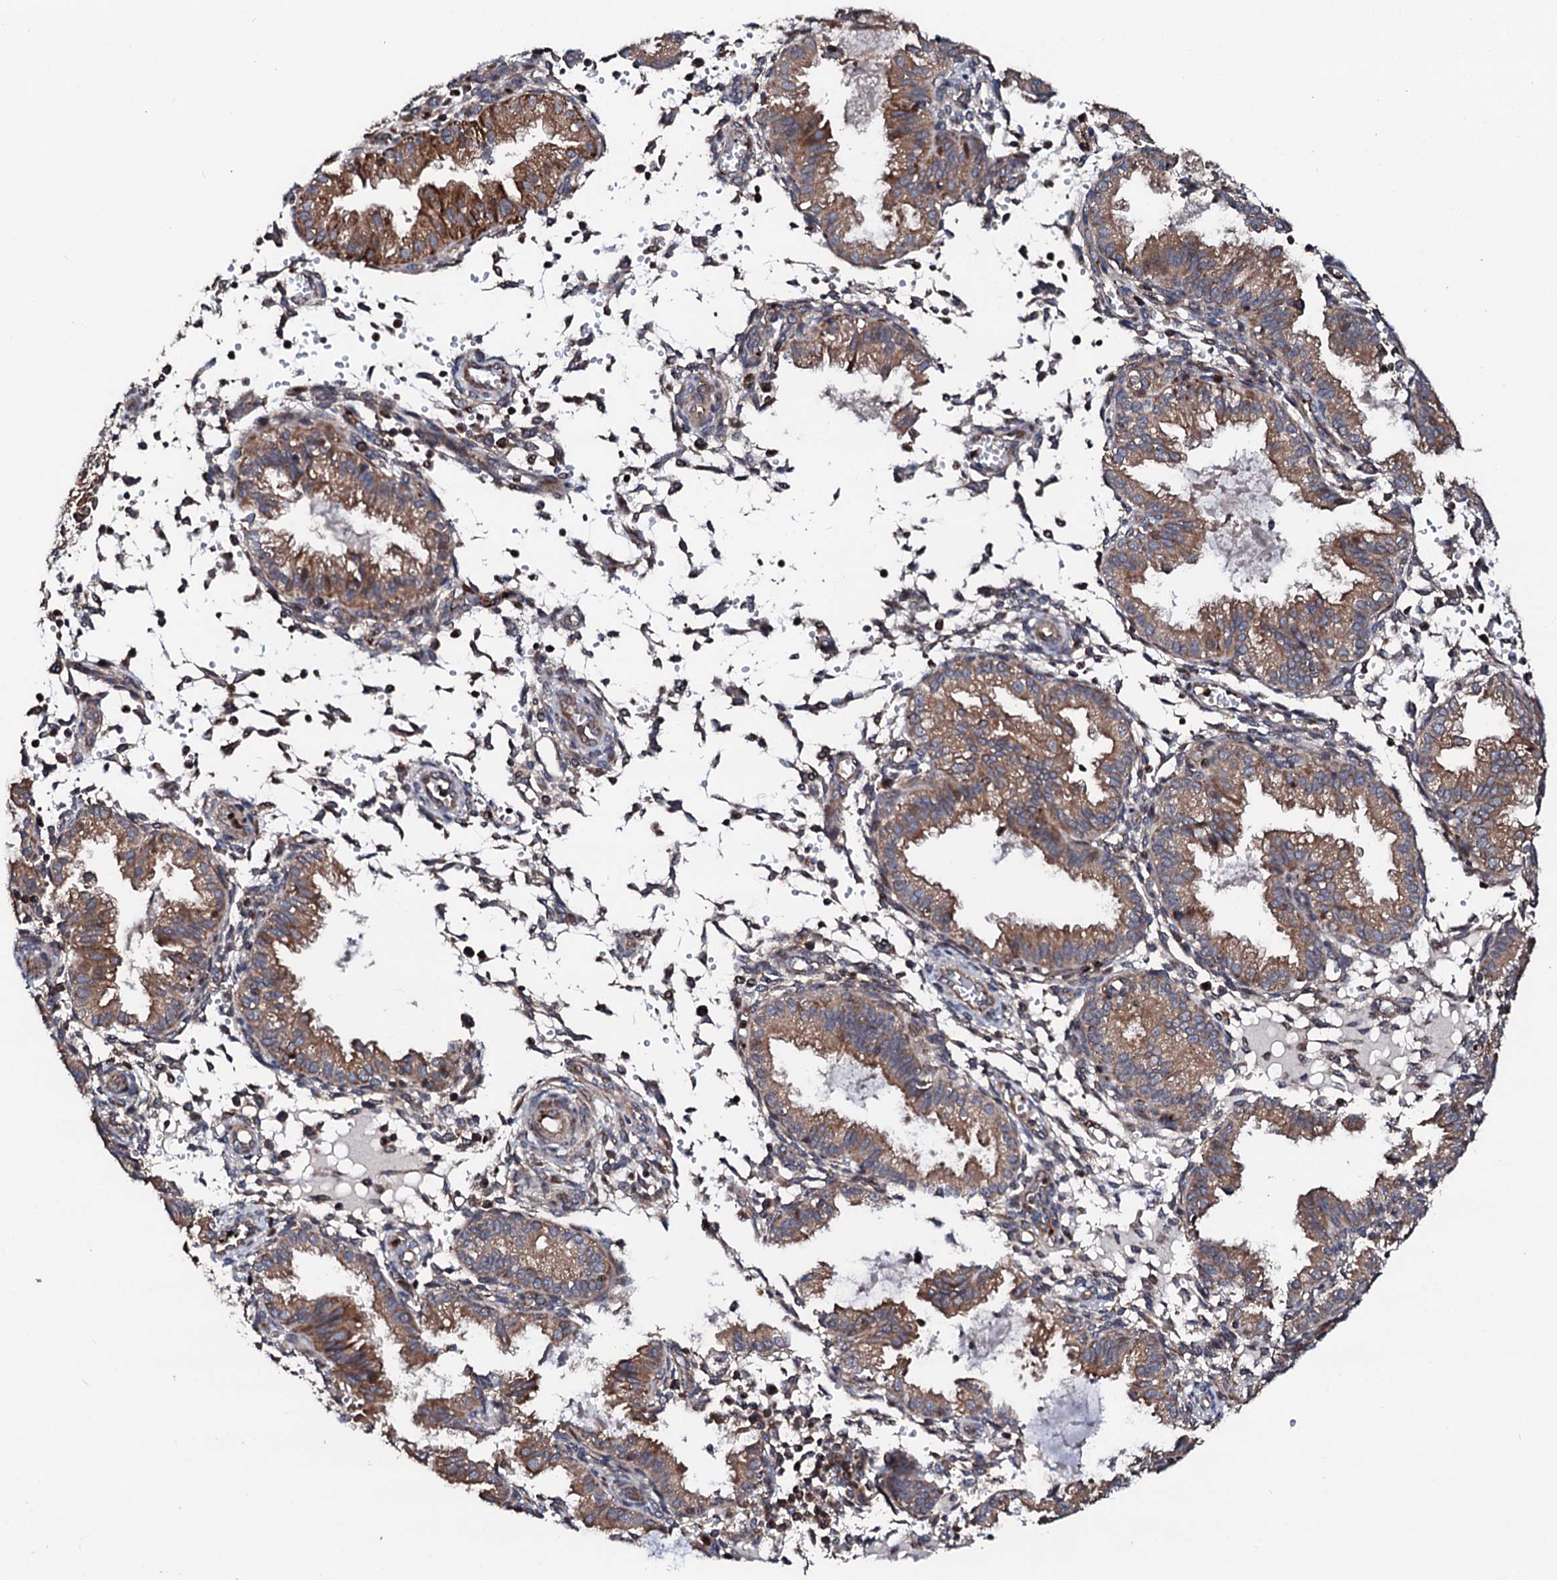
{"staining": {"intensity": "weak", "quantity": "<25%", "location": "cytoplasmic/membranous"}, "tissue": "endometrium", "cell_type": "Cells in endometrial stroma", "image_type": "normal", "snomed": [{"axis": "morphology", "description": "Normal tissue, NOS"}, {"axis": "topography", "description": "Endometrium"}], "caption": "Immunohistochemical staining of normal endometrium demonstrates no significant staining in cells in endometrial stroma. (IHC, brightfield microscopy, high magnification).", "gene": "ENSG00000256591", "patient": {"sex": "female", "age": 33}}